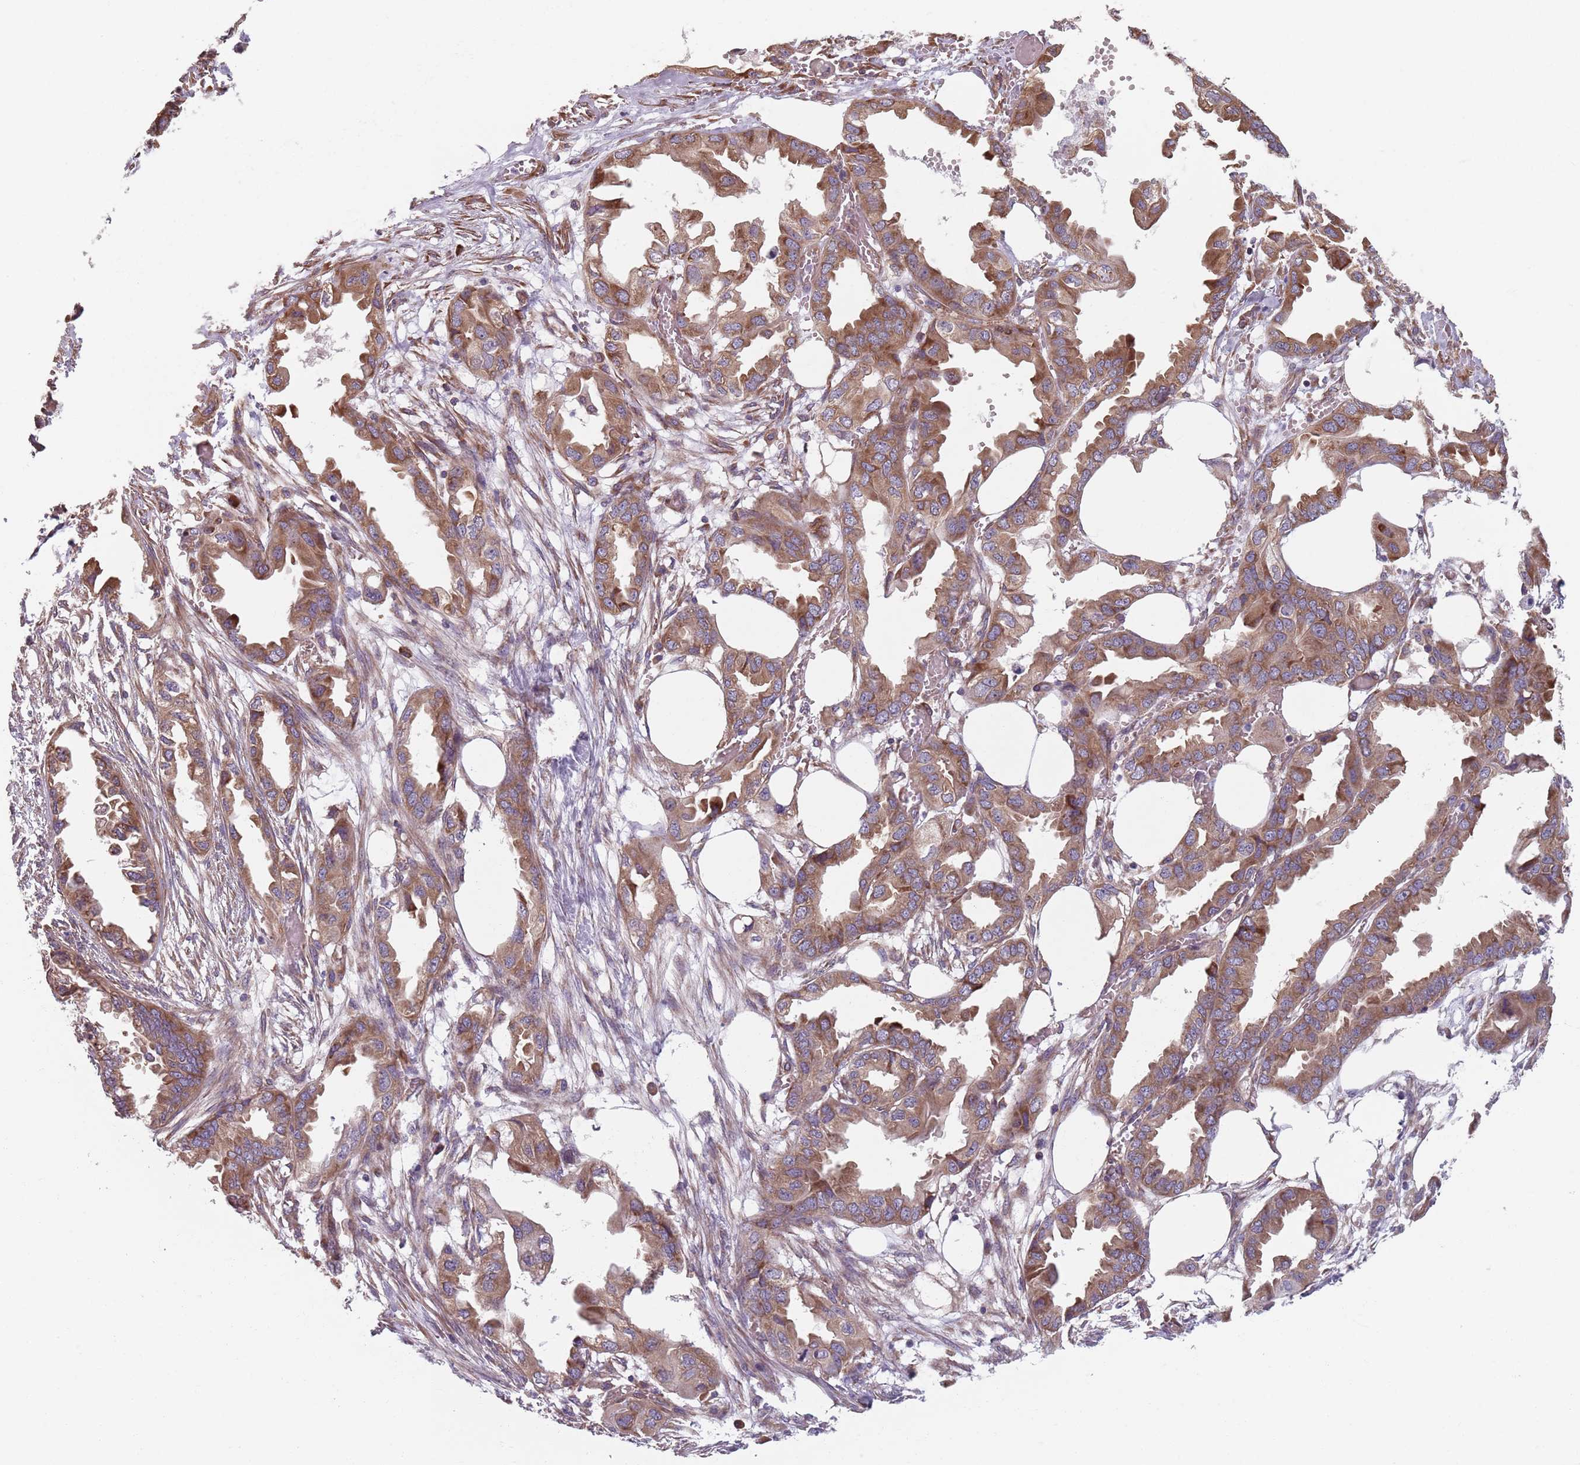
{"staining": {"intensity": "moderate", "quantity": ">75%", "location": "cytoplasmic/membranous"}, "tissue": "endometrial cancer", "cell_type": "Tumor cells", "image_type": "cancer", "snomed": [{"axis": "morphology", "description": "Adenocarcinoma, NOS"}, {"axis": "morphology", "description": "Adenocarcinoma, metastatic, NOS"}, {"axis": "topography", "description": "Adipose tissue"}, {"axis": "topography", "description": "Endometrium"}], "caption": "Immunohistochemical staining of metastatic adenocarcinoma (endometrial) demonstrates medium levels of moderate cytoplasmic/membranous staining in approximately >75% of tumor cells. (Stains: DAB (3,3'-diaminobenzidine) in brown, nuclei in blue, Microscopy: brightfield microscopy at high magnification).", "gene": "NOTCH3", "patient": {"sex": "female", "age": 67}}